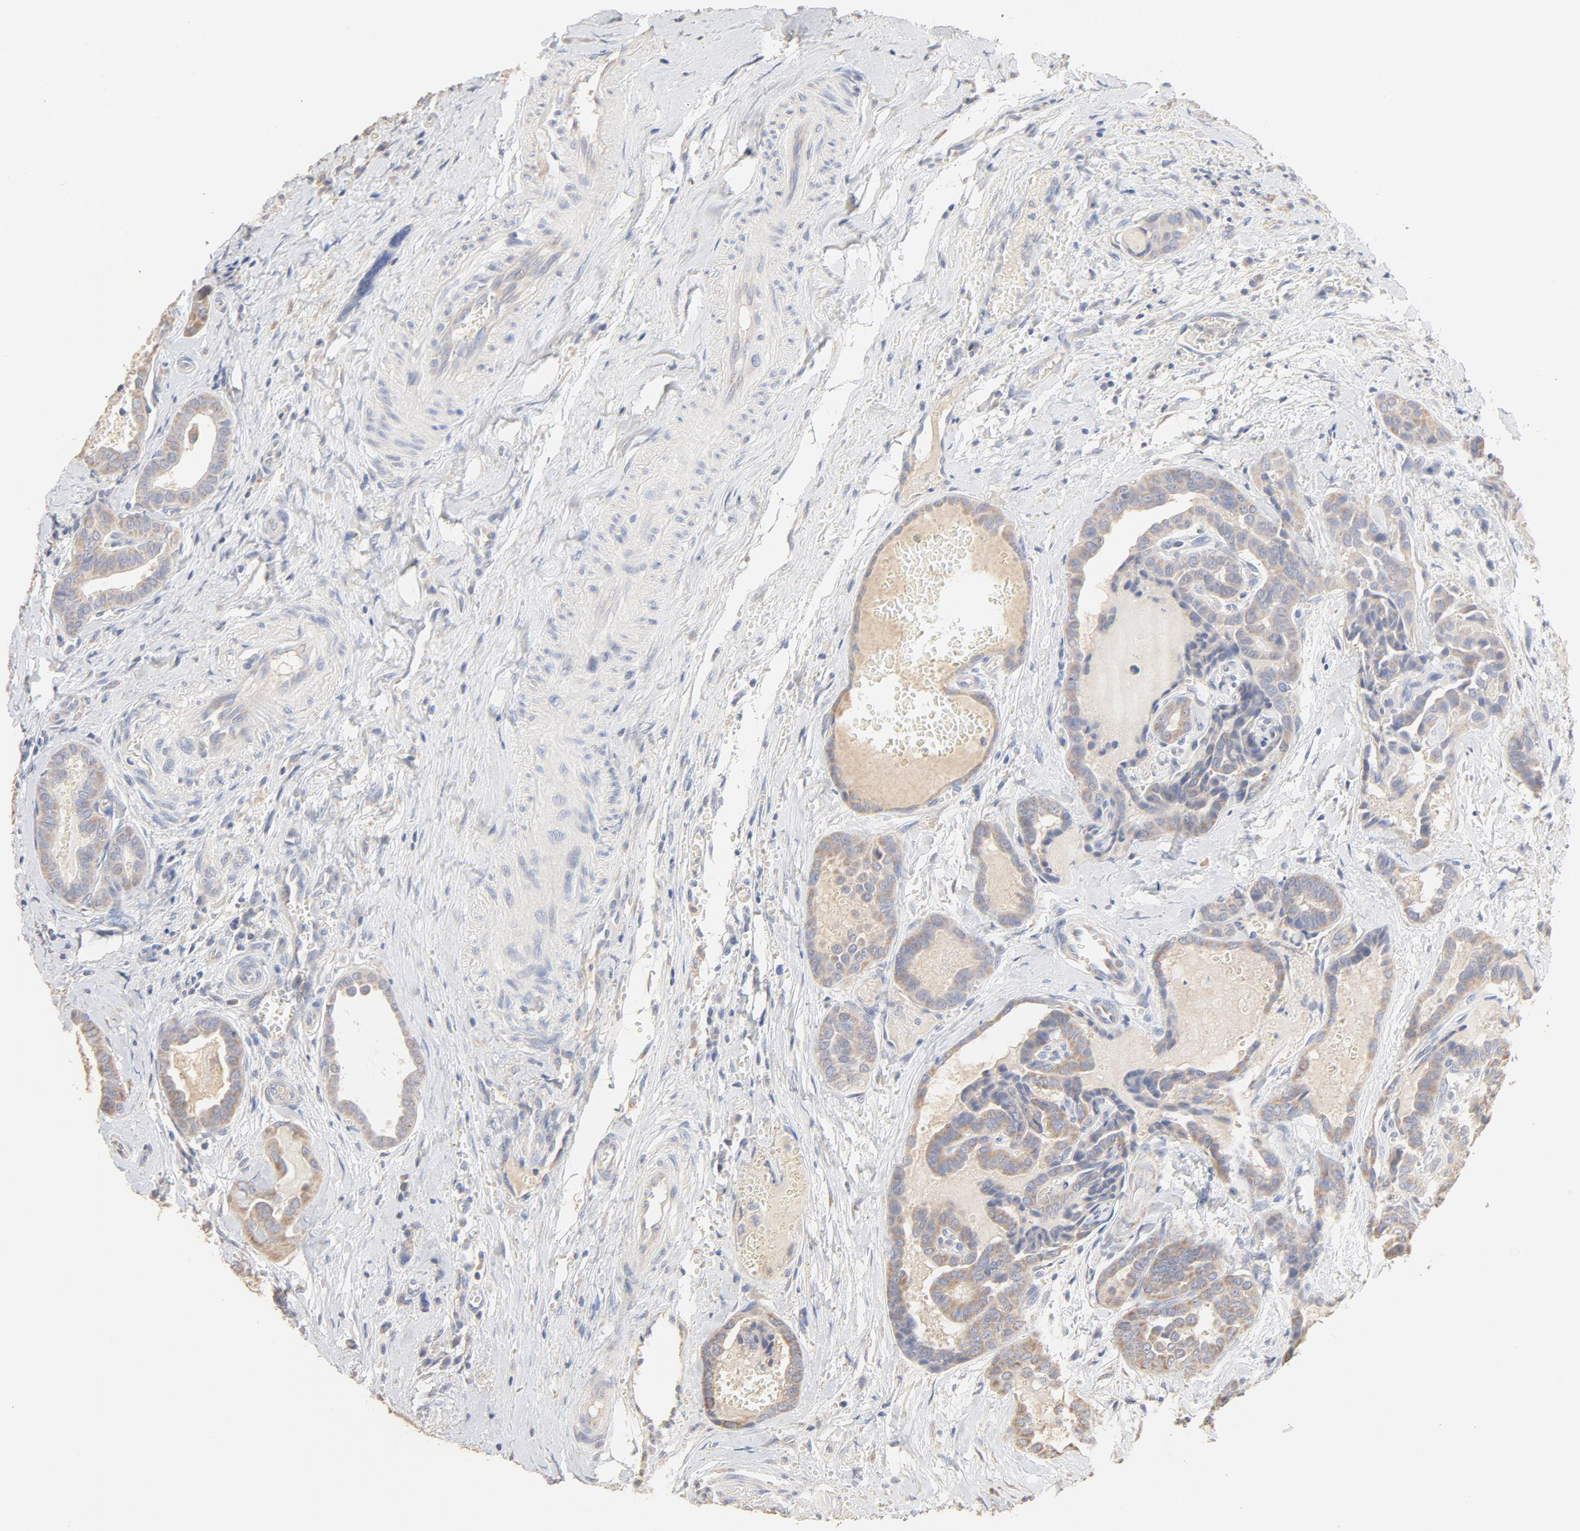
{"staining": {"intensity": "negative", "quantity": "none", "location": "none"}, "tissue": "thyroid cancer", "cell_type": "Tumor cells", "image_type": "cancer", "snomed": [{"axis": "morphology", "description": "Carcinoma, NOS"}, {"axis": "topography", "description": "Thyroid gland"}], "caption": "Immunohistochemistry (IHC) of thyroid carcinoma demonstrates no expression in tumor cells.", "gene": "FCGBP", "patient": {"sex": "female", "age": 91}}